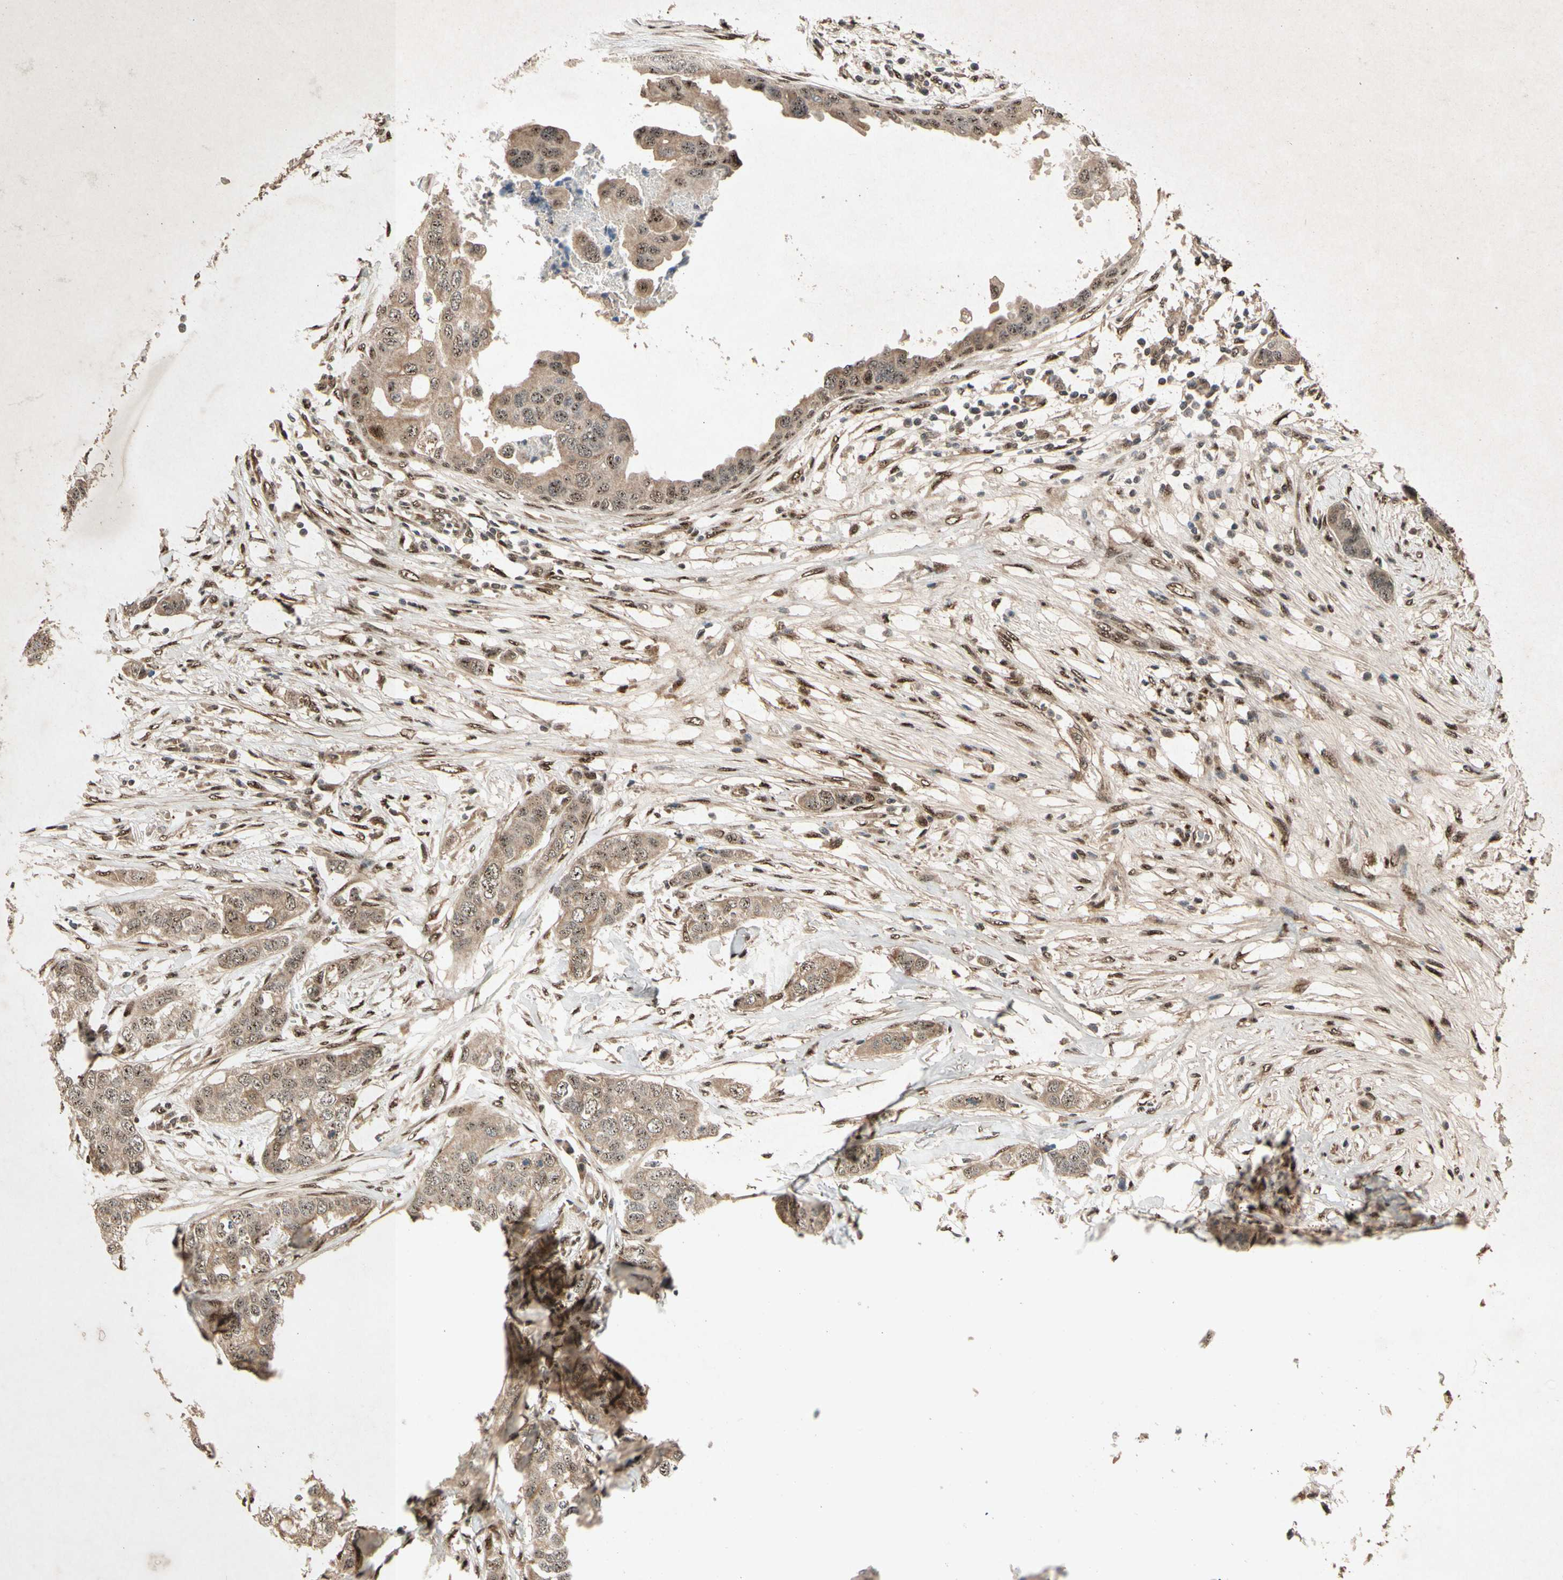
{"staining": {"intensity": "moderate", "quantity": ">75%", "location": "cytoplasmic/membranous,nuclear"}, "tissue": "breast cancer", "cell_type": "Tumor cells", "image_type": "cancer", "snomed": [{"axis": "morphology", "description": "Duct carcinoma"}, {"axis": "topography", "description": "Breast"}], "caption": "High-power microscopy captured an immunohistochemistry photomicrograph of intraductal carcinoma (breast), revealing moderate cytoplasmic/membranous and nuclear expression in approximately >75% of tumor cells. (DAB IHC with brightfield microscopy, high magnification).", "gene": "PML", "patient": {"sex": "female", "age": 50}}